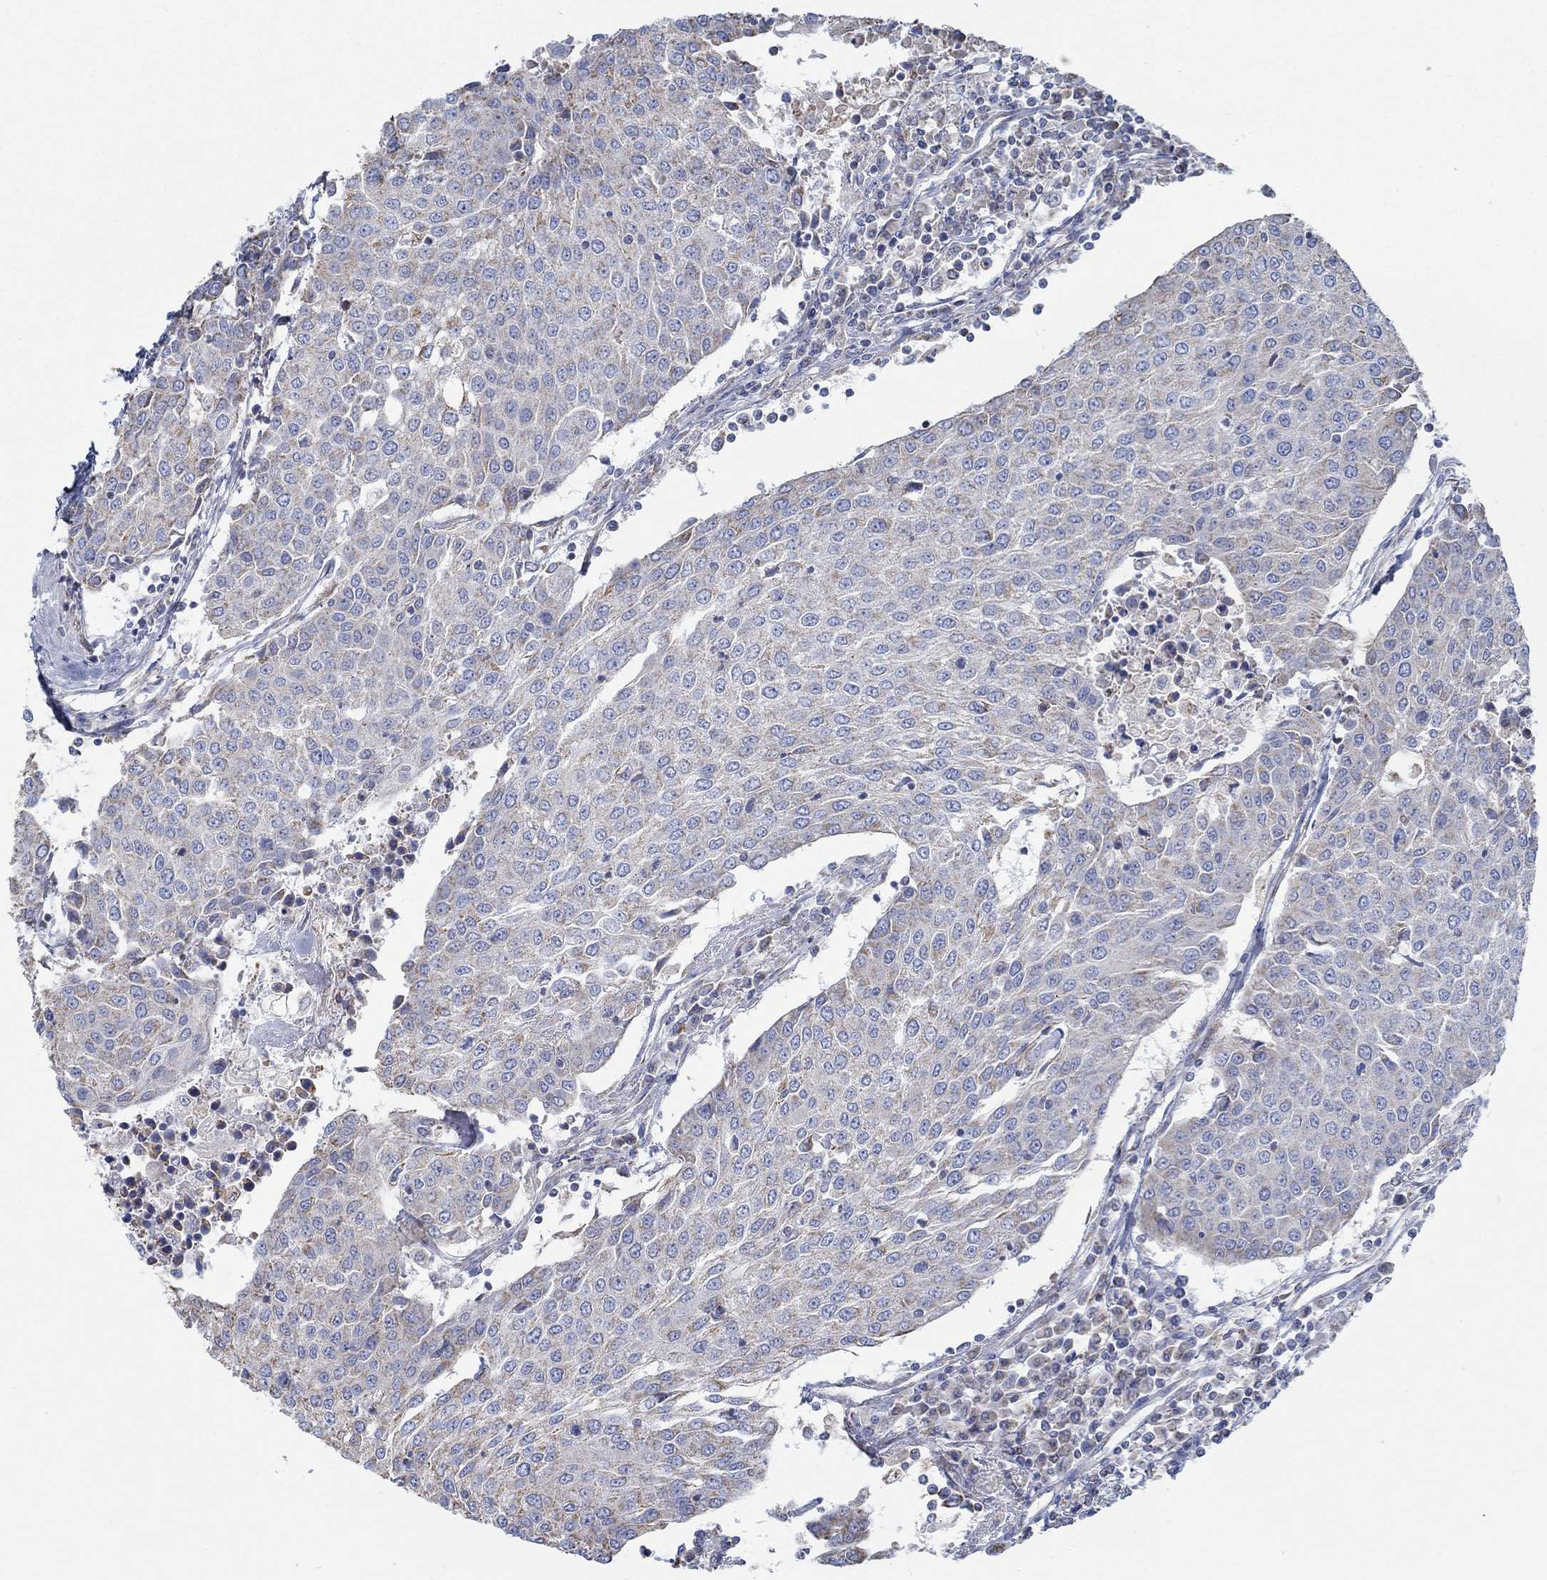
{"staining": {"intensity": "moderate", "quantity": "<25%", "location": "cytoplasmic/membranous"}, "tissue": "urothelial cancer", "cell_type": "Tumor cells", "image_type": "cancer", "snomed": [{"axis": "morphology", "description": "Urothelial carcinoma, High grade"}, {"axis": "topography", "description": "Urinary bladder"}], "caption": "A low amount of moderate cytoplasmic/membranous staining is present in about <25% of tumor cells in high-grade urothelial carcinoma tissue.", "gene": "GLOD5", "patient": {"sex": "female", "age": 85}}